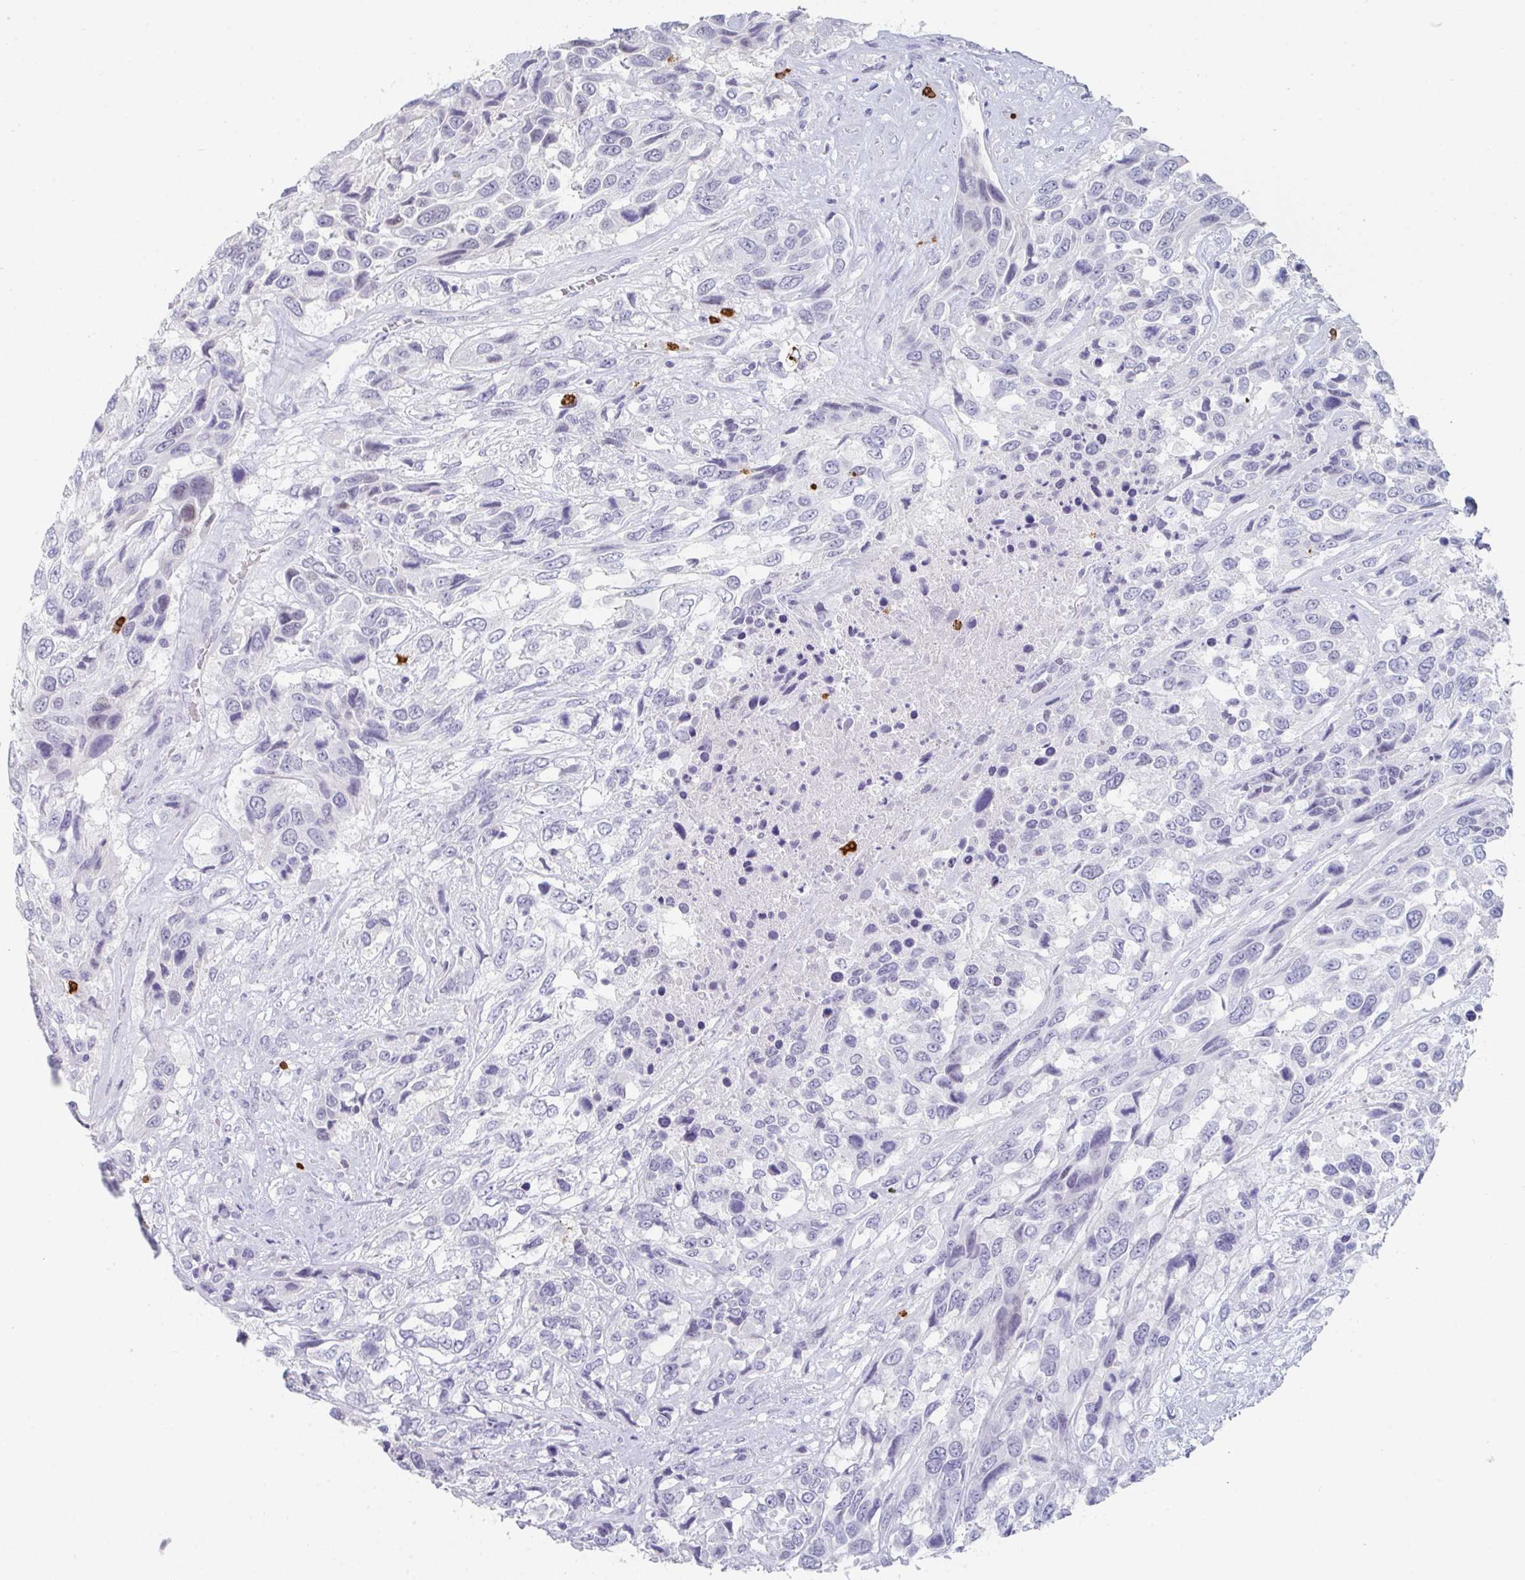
{"staining": {"intensity": "negative", "quantity": "none", "location": "none"}, "tissue": "urothelial cancer", "cell_type": "Tumor cells", "image_type": "cancer", "snomed": [{"axis": "morphology", "description": "Urothelial carcinoma, High grade"}, {"axis": "topography", "description": "Urinary bladder"}], "caption": "Urothelial cancer stained for a protein using IHC reveals no expression tumor cells.", "gene": "RUBCN", "patient": {"sex": "female", "age": 70}}